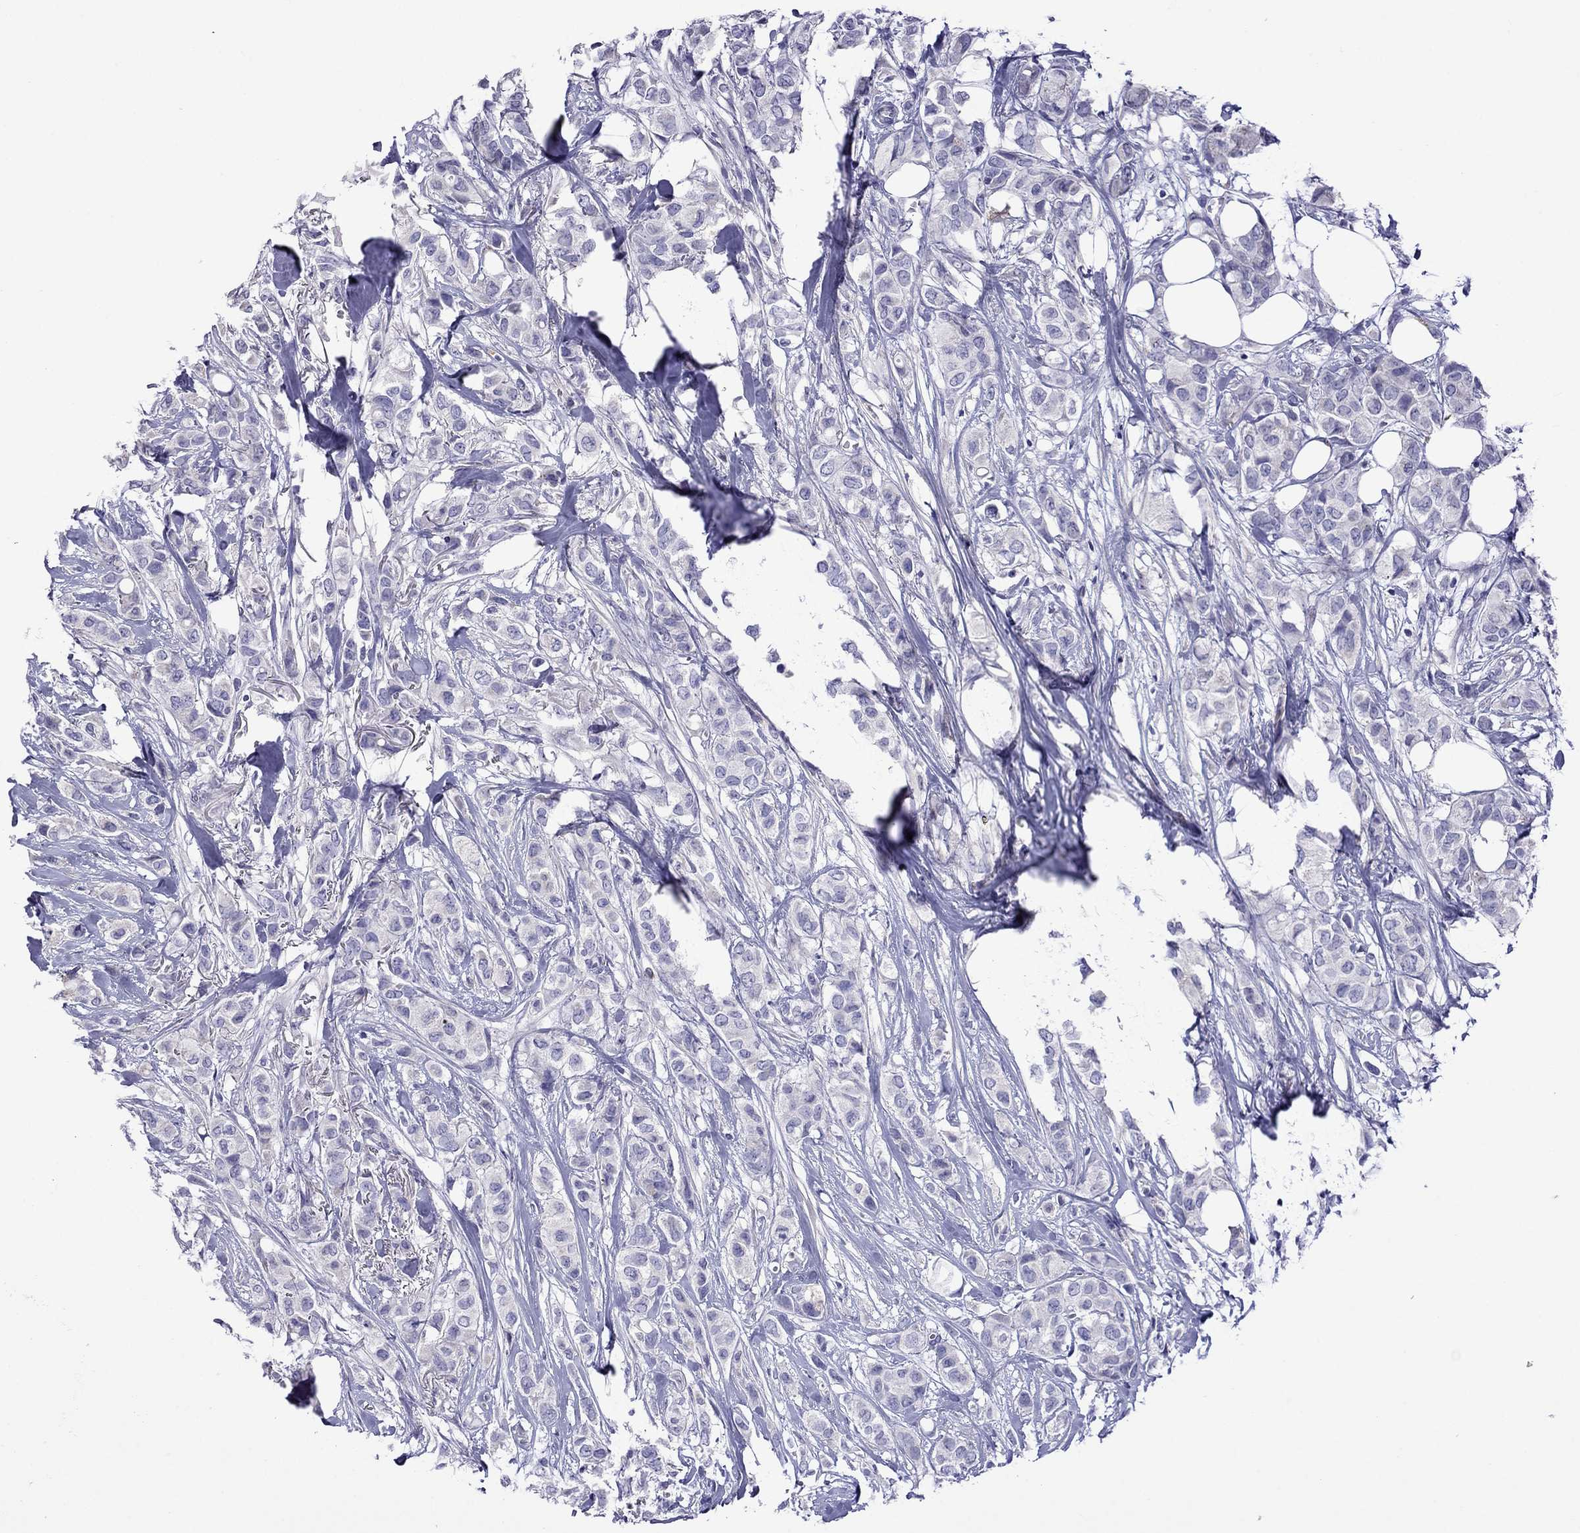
{"staining": {"intensity": "negative", "quantity": "none", "location": "none"}, "tissue": "breast cancer", "cell_type": "Tumor cells", "image_type": "cancer", "snomed": [{"axis": "morphology", "description": "Duct carcinoma"}, {"axis": "topography", "description": "Breast"}], "caption": "Immunohistochemical staining of human intraductal carcinoma (breast) shows no significant expression in tumor cells. Brightfield microscopy of immunohistochemistry stained with DAB (3,3'-diaminobenzidine) (brown) and hematoxylin (blue), captured at high magnification.", "gene": "STAR", "patient": {"sex": "female", "age": 85}}